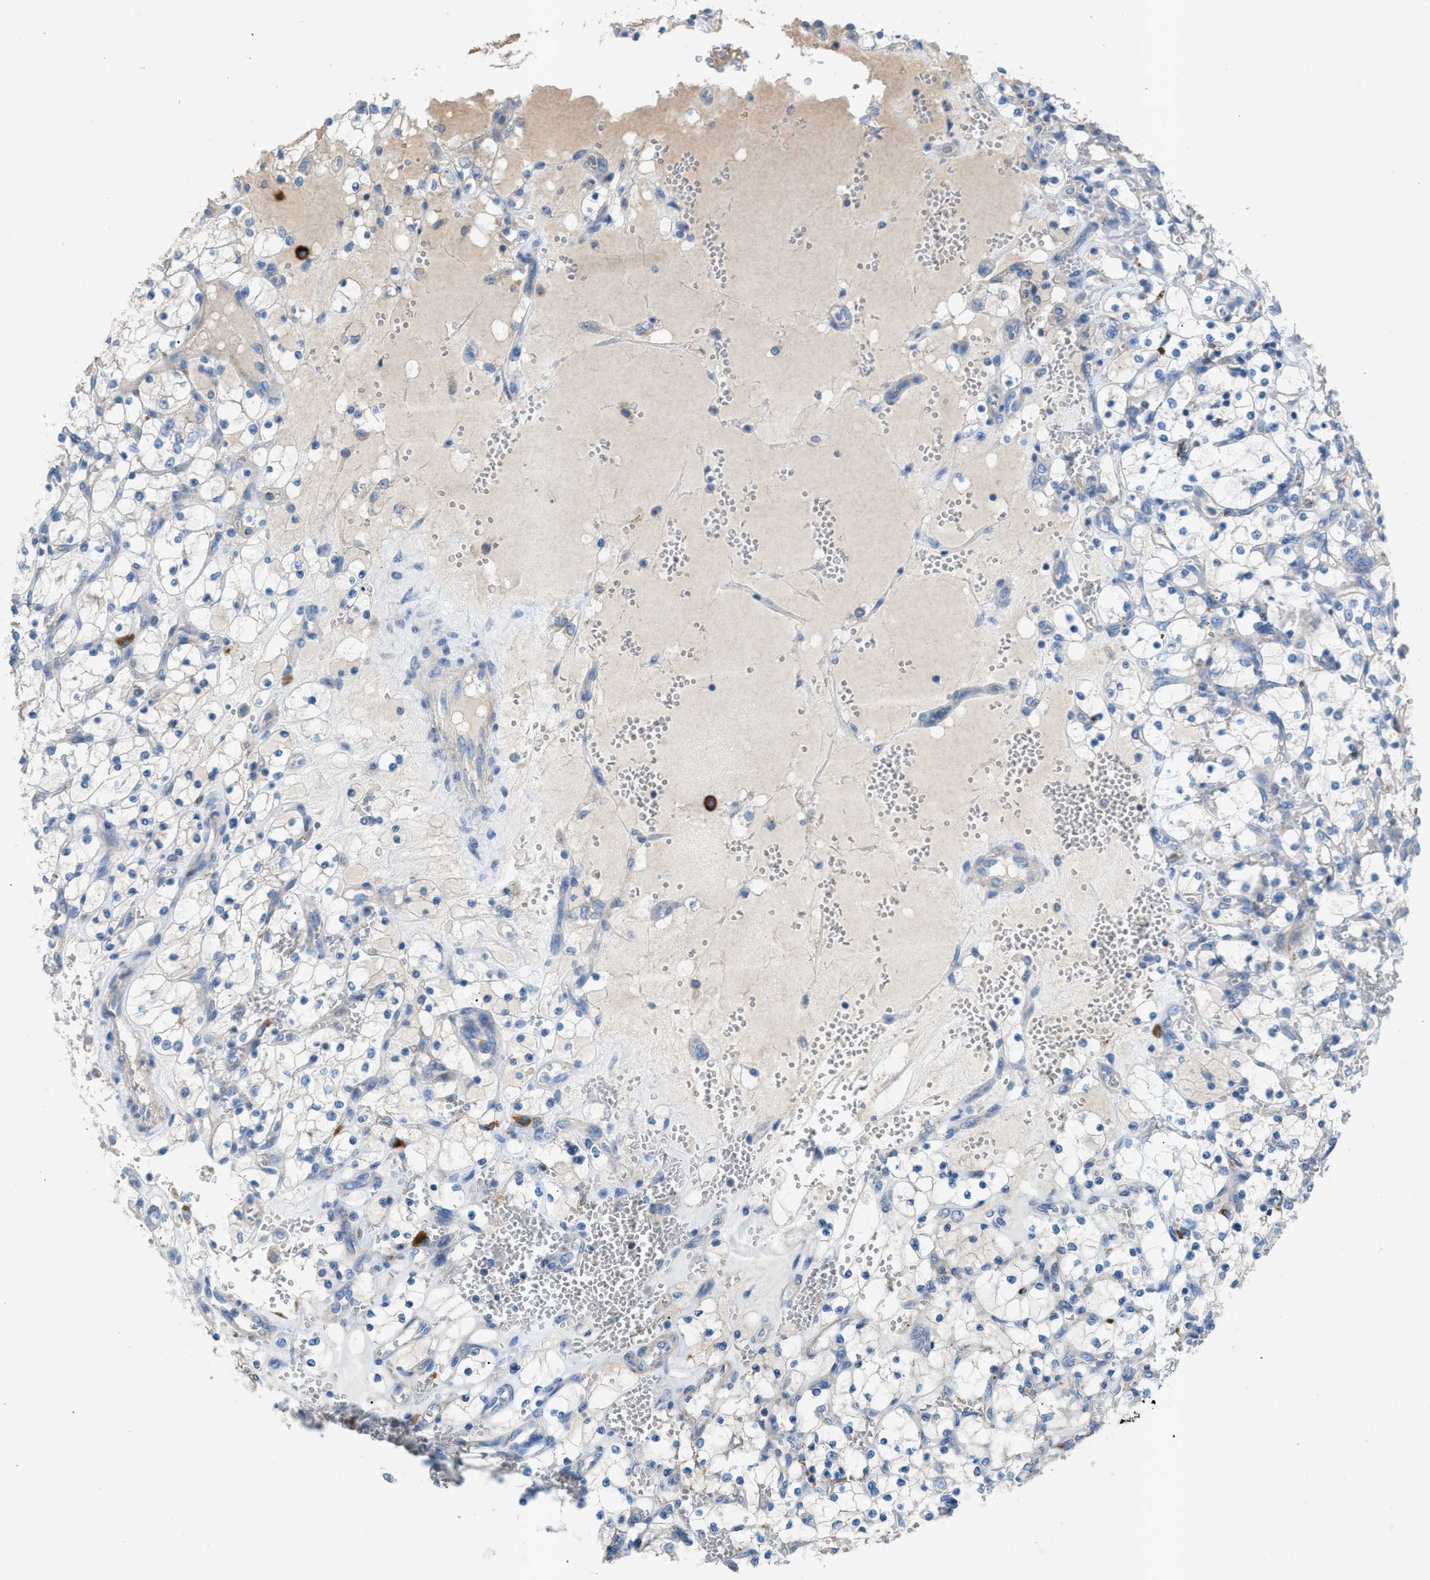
{"staining": {"intensity": "negative", "quantity": "none", "location": "none"}, "tissue": "renal cancer", "cell_type": "Tumor cells", "image_type": "cancer", "snomed": [{"axis": "morphology", "description": "Adenocarcinoma, NOS"}, {"axis": "topography", "description": "Kidney"}], "caption": "Protein analysis of renal adenocarcinoma reveals no significant expression in tumor cells.", "gene": "AOAH", "patient": {"sex": "female", "age": 69}}